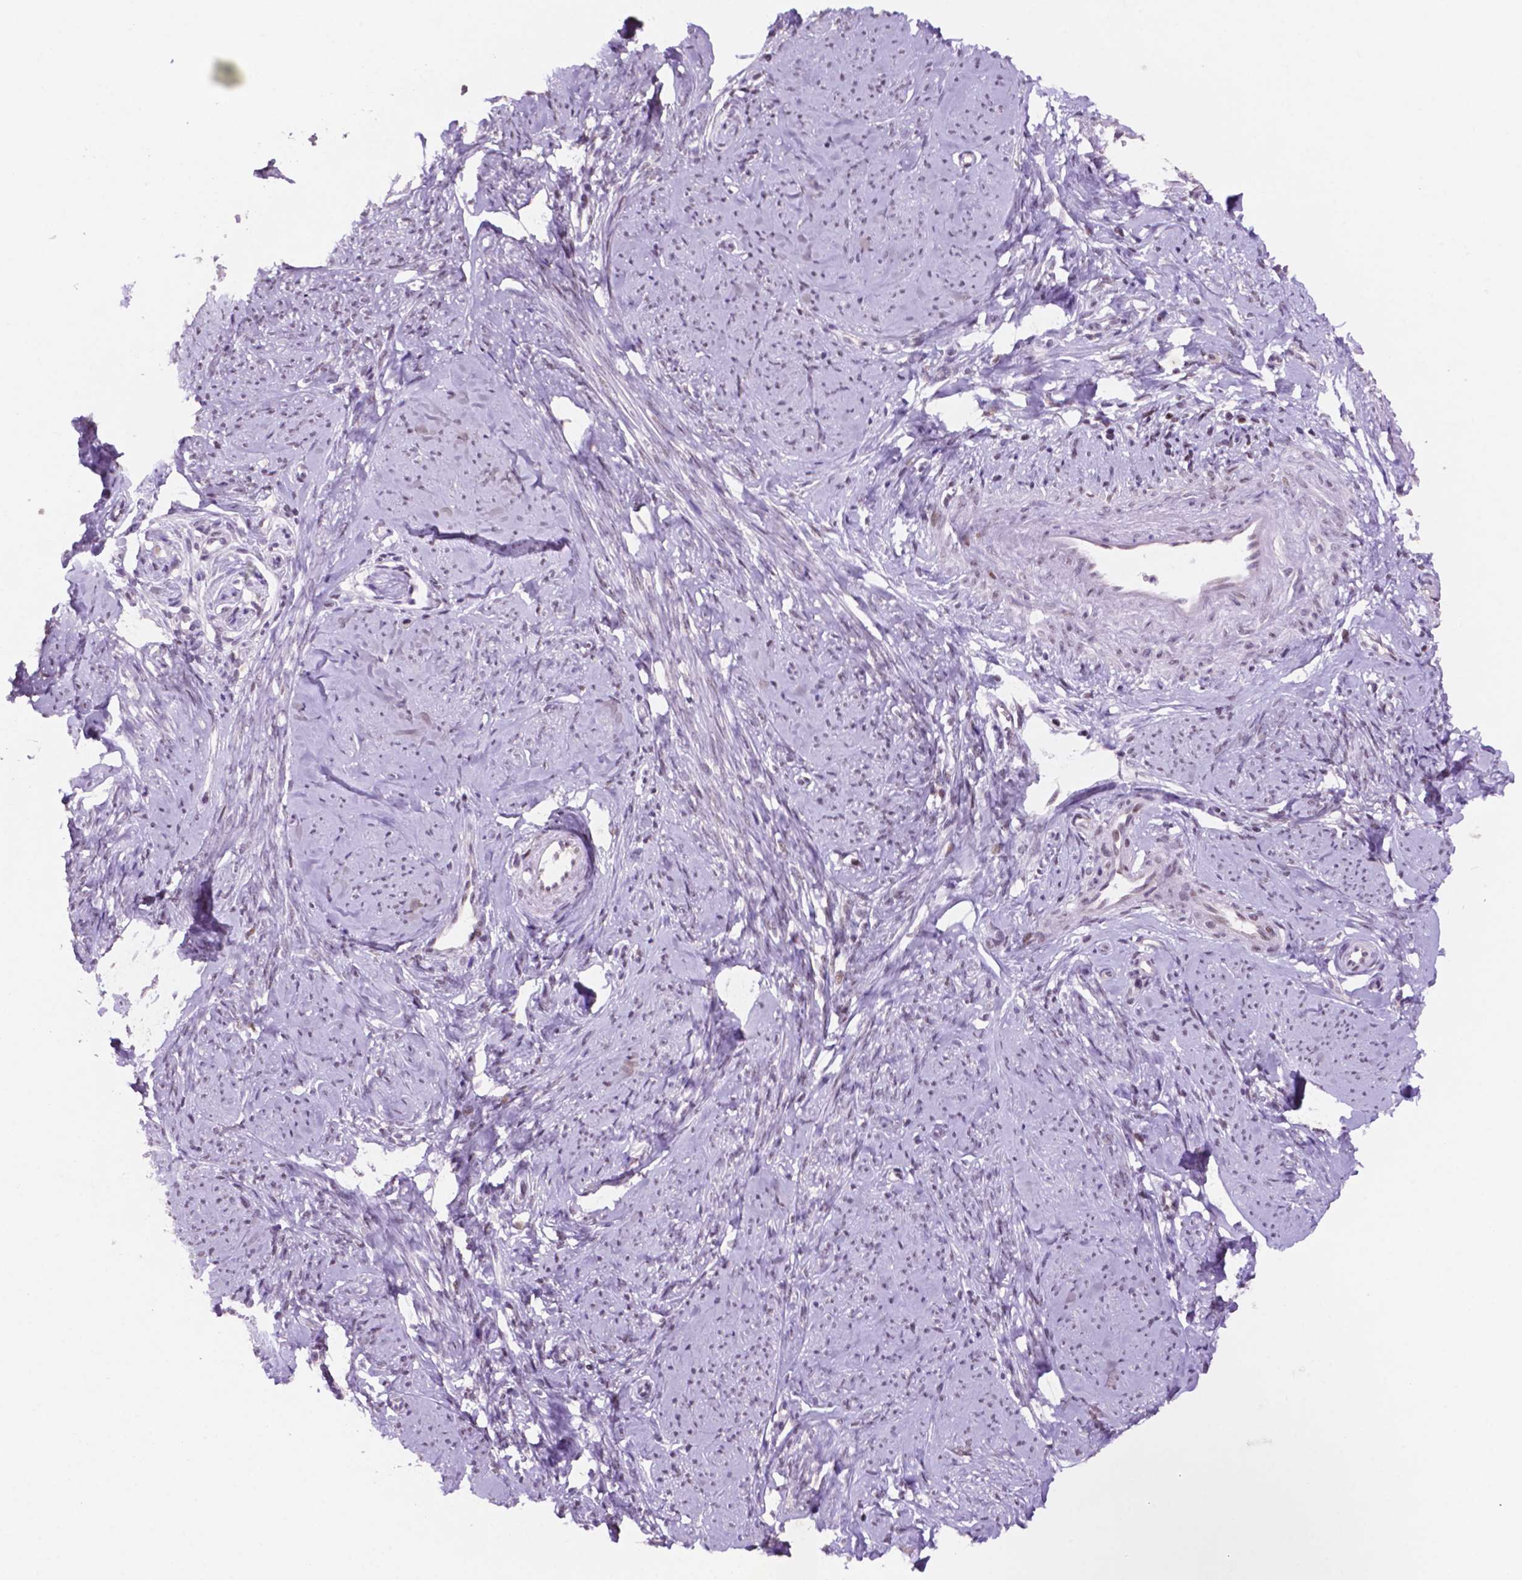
{"staining": {"intensity": "weak", "quantity": "25%-75%", "location": "nuclear"}, "tissue": "smooth muscle", "cell_type": "Smooth muscle cells", "image_type": "normal", "snomed": [{"axis": "morphology", "description": "Normal tissue, NOS"}, {"axis": "topography", "description": "Smooth muscle"}], "caption": "Benign smooth muscle exhibits weak nuclear expression in approximately 25%-75% of smooth muscle cells (brown staining indicates protein expression, while blue staining denotes nuclei)..", "gene": "NCOR1", "patient": {"sex": "female", "age": 48}}